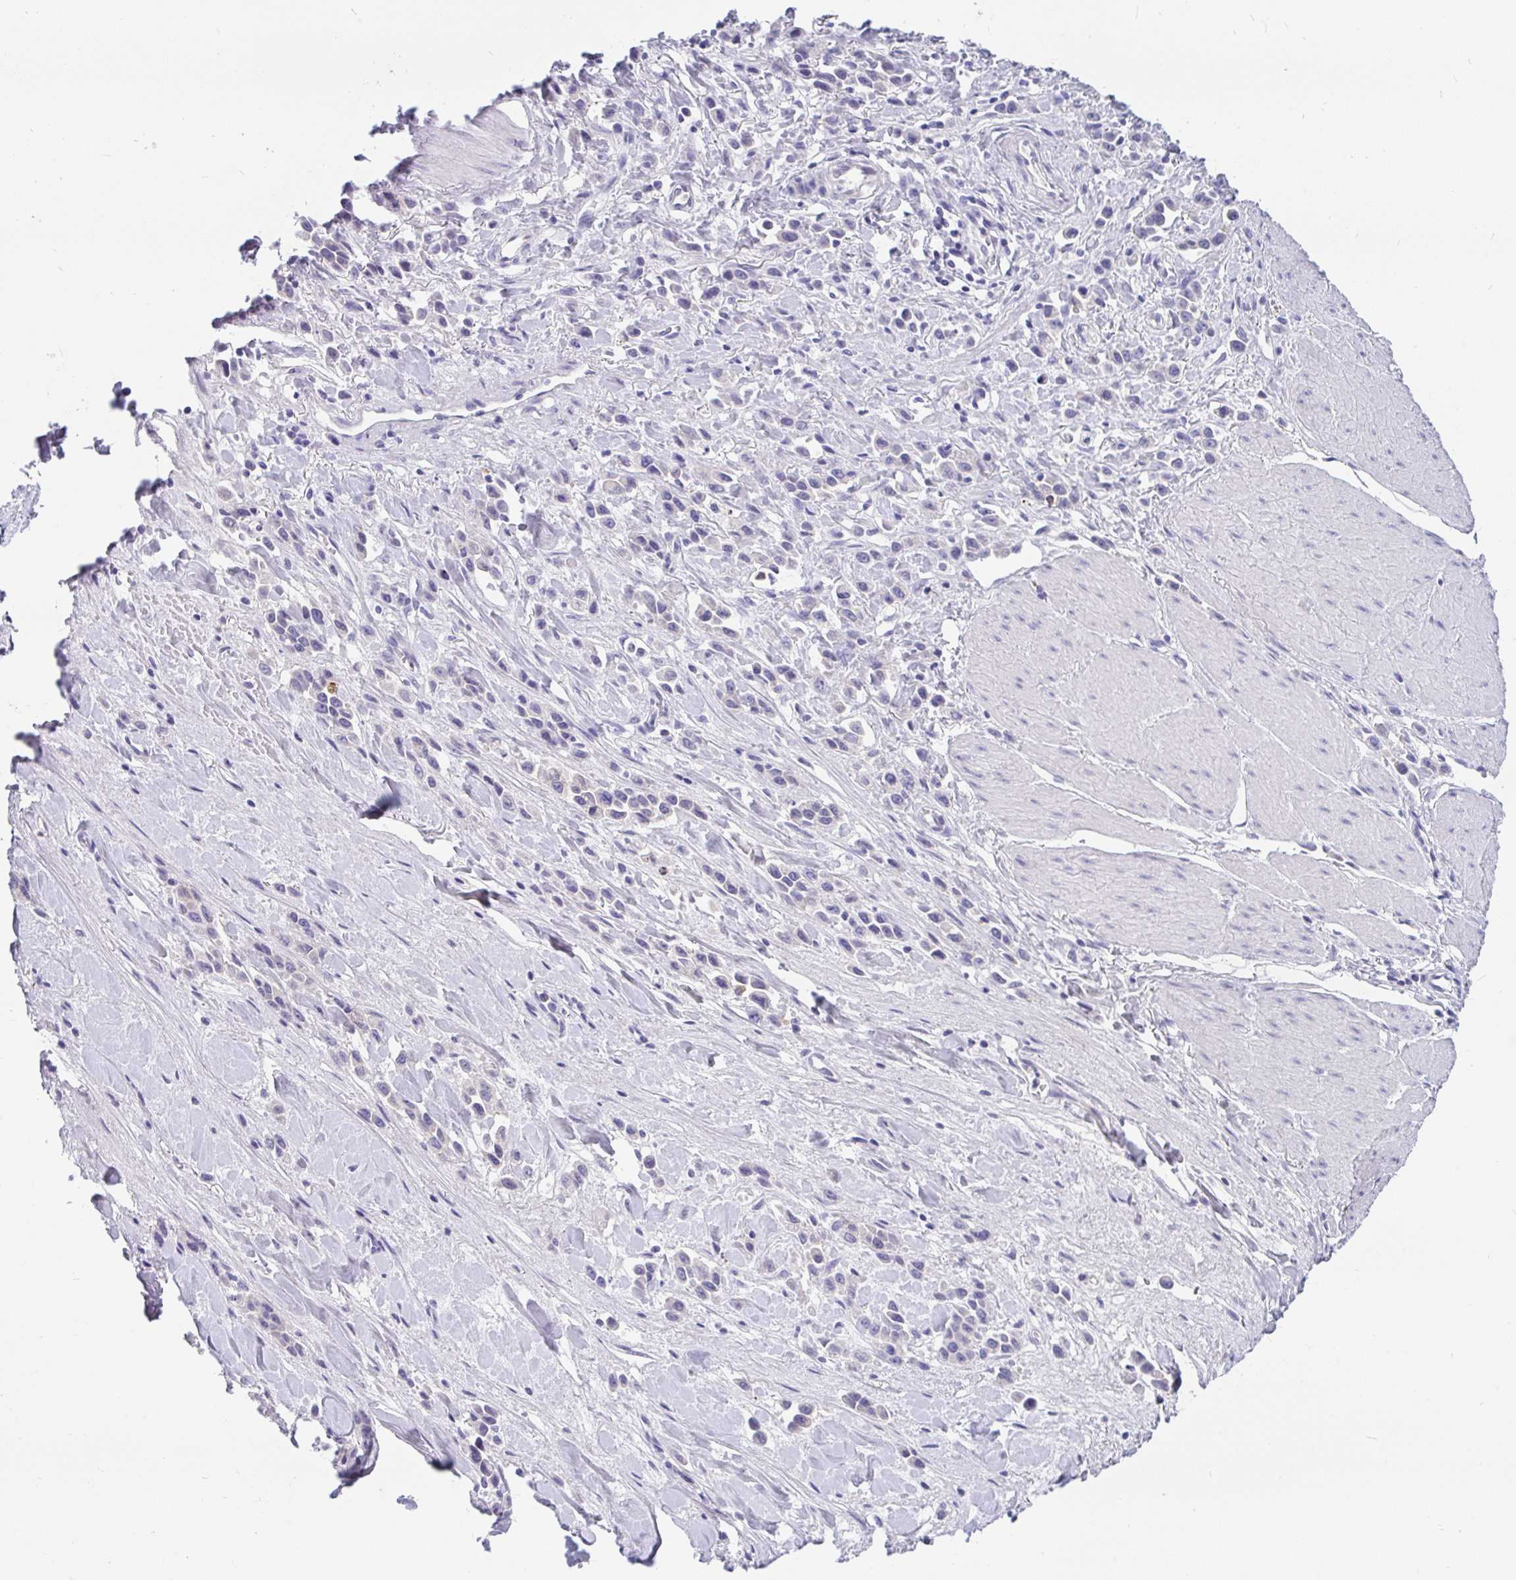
{"staining": {"intensity": "negative", "quantity": "none", "location": "none"}, "tissue": "stomach cancer", "cell_type": "Tumor cells", "image_type": "cancer", "snomed": [{"axis": "morphology", "description": "Adenocarcinoma, NOS"}, {"axis": "topography", "description": "Stomach"}], "caption": "Tumor cells are negative for protein expression in human adenocarcinoma (stomach). (Immunohistochemistry (ihc), brightfield microscopy, high magnification).", "gene": "KIAA2013", "patient": {"sex": "male", "age": 47}}